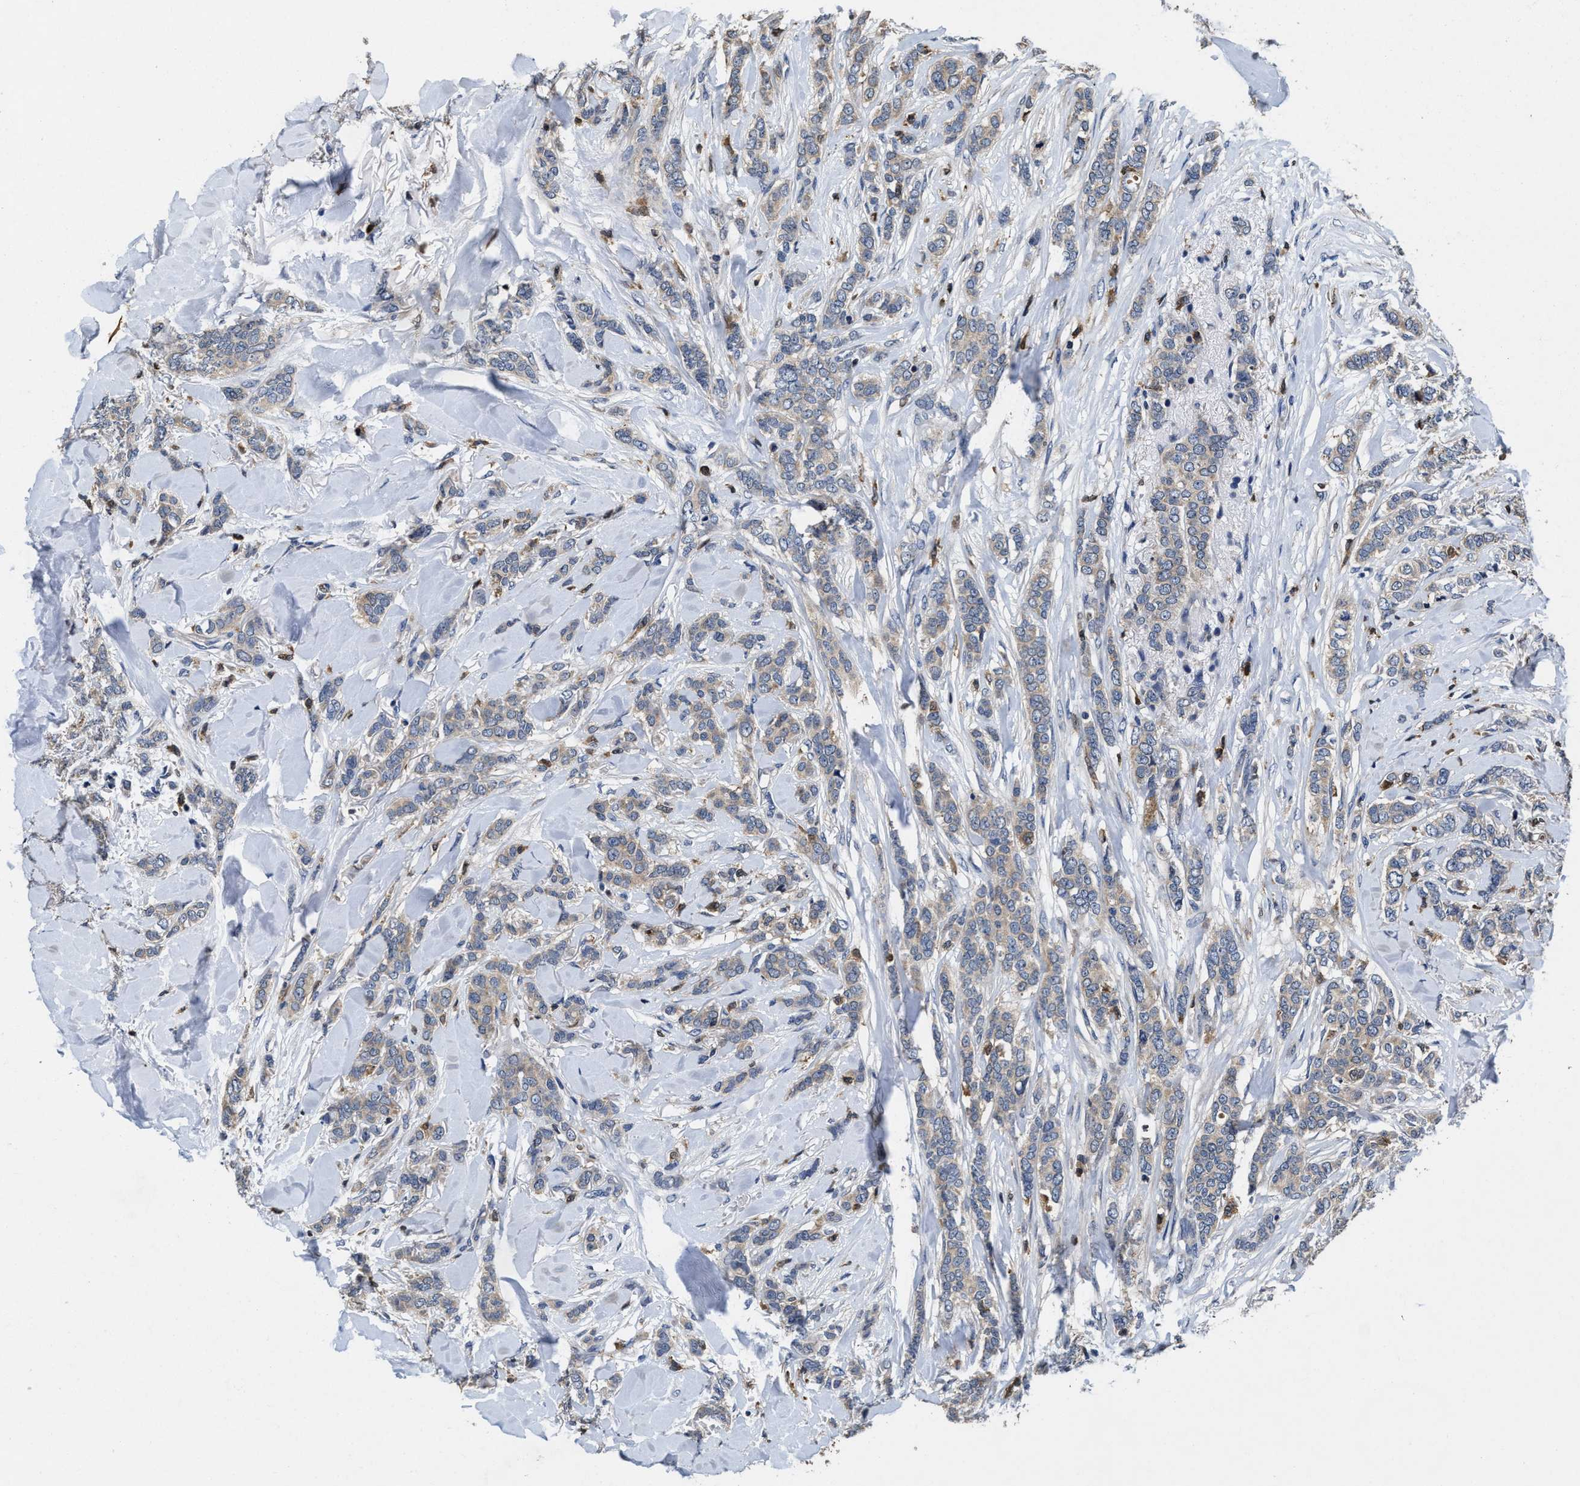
{"staining": {"intensity": "weak", "quantity": "25%-75%", "location": "cytoplasmic/membranous"}, "tissue": "breast cancer", "cell_type": "Tumor cells", "image_type": "cancer", "snomed": [{"axis": "morphology", "description": "Lobular carcinoma"}, {"axis": "topography", "description": "Skin"}, {"axis": "topography", "description": "Breast"}], "caption": "Breast cancer (lobular carcinoma) stained for a protein exhibits weak cytoplasmic/membranous positivity in tumor cells.", "gene": "RGS10", "patient": {"sex": "female", "age": 46}}